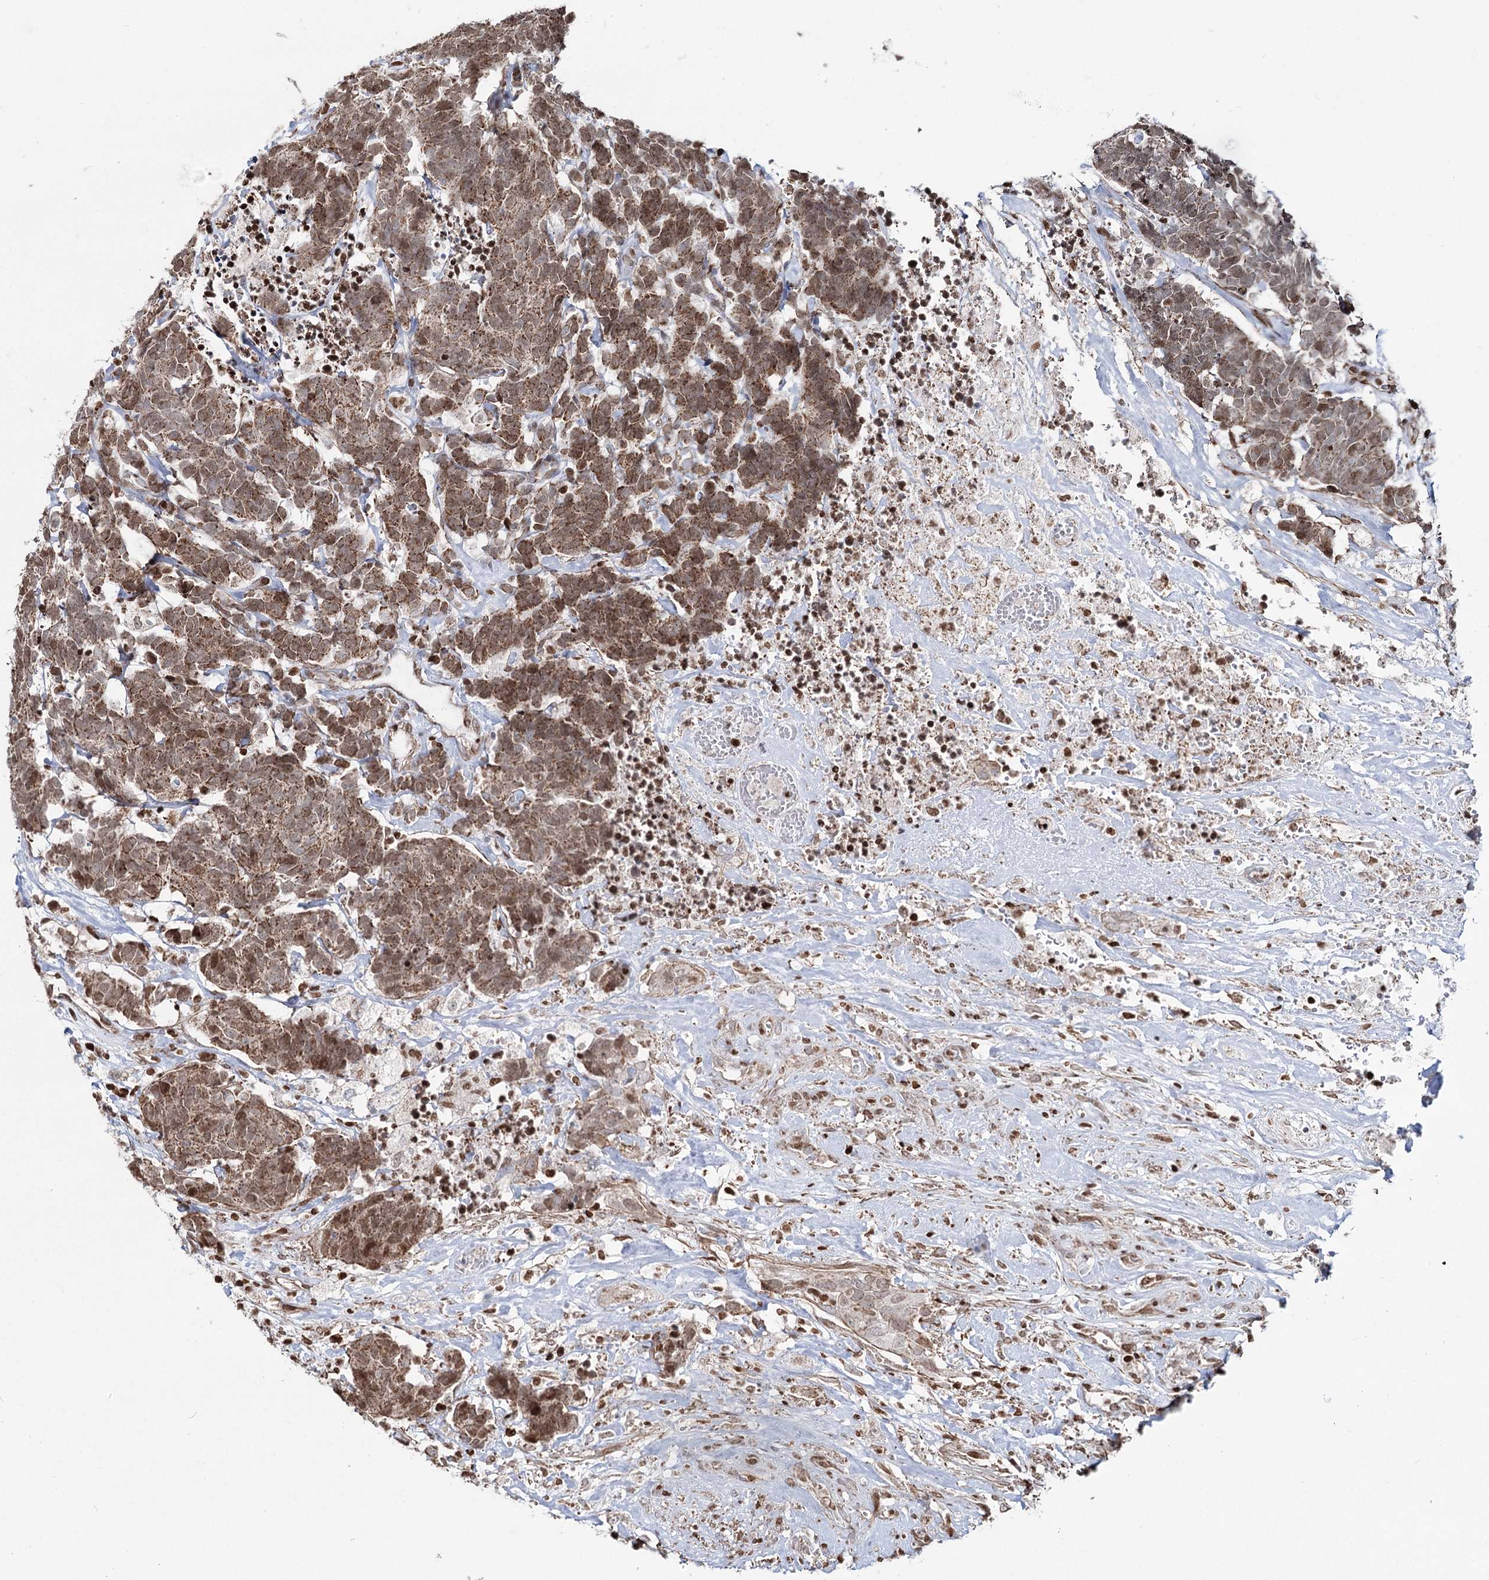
{"staining": {"intensity": "moderate", "quantity": ">75%", "location": "cytoplasmic/membranous,nuclear"}, "tissue": "carcinoid", "cell_type": "Tumor cells", "image_type": "cancer", "snomed": [{"axis": "morphology", "description": "Carcinoma, NOS"}, {"axis": "morphology", "description": "Carcinoid, malignant, NOS"}, {"axis": "topography", "description": "Urinary bladder"}], "caption": "Moderate cytoplasmic/membranous and nuclear positivity is seen in about >75% of tumor cells in carcinoma. Using DAB (3,3'-diaminobenzidine) (brown) and hematoxylin (blue) stains, captured at high magnification using brightfield microscopy.", "gene": "PDHX", "patient": {"sex": "male", "age": 57}}